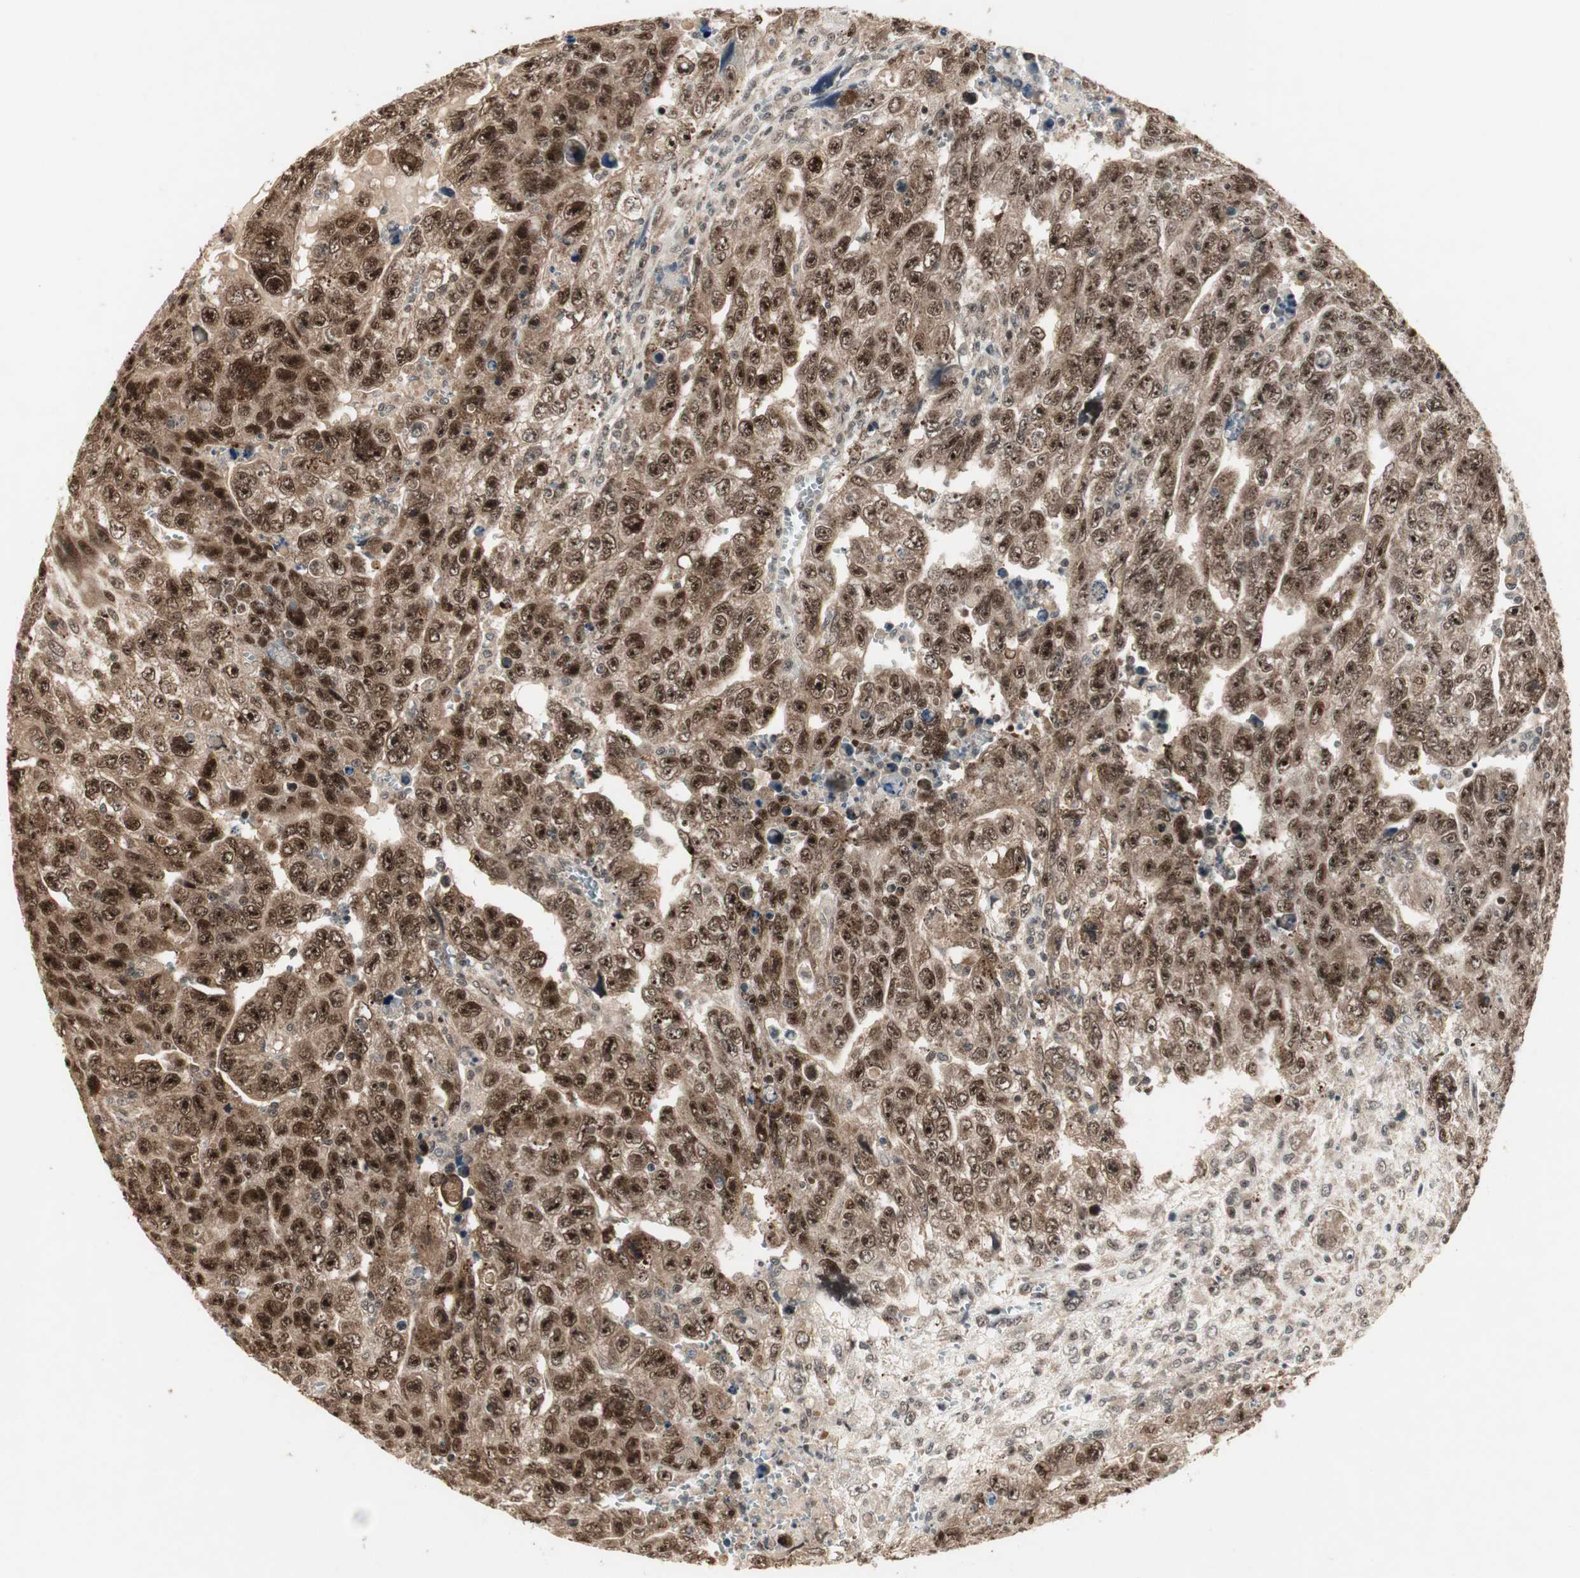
{"staining": {"intensity": "strong", "quantity": ">75%", "location": "cytoplasmic/membranous,nuclear"}, "tissue": "testis cancer", "cell_type": "Tumor cells", "image_type": "cancer", "snomed": [{"axis": "morphology", "description": "Carcinoma, Embryonal, NOS"}, {"axis": "topography", "description": "Testis"}], "caption": "Testis cancer (embryonal carcinoma) stained for a protein (brown) shows strong cytoplasmic/membranous and nuclear positive staining in approximately >75% of tumor cells.", "gene": "CSNK2B", "patient": {"sex": "male", "age": 28}}